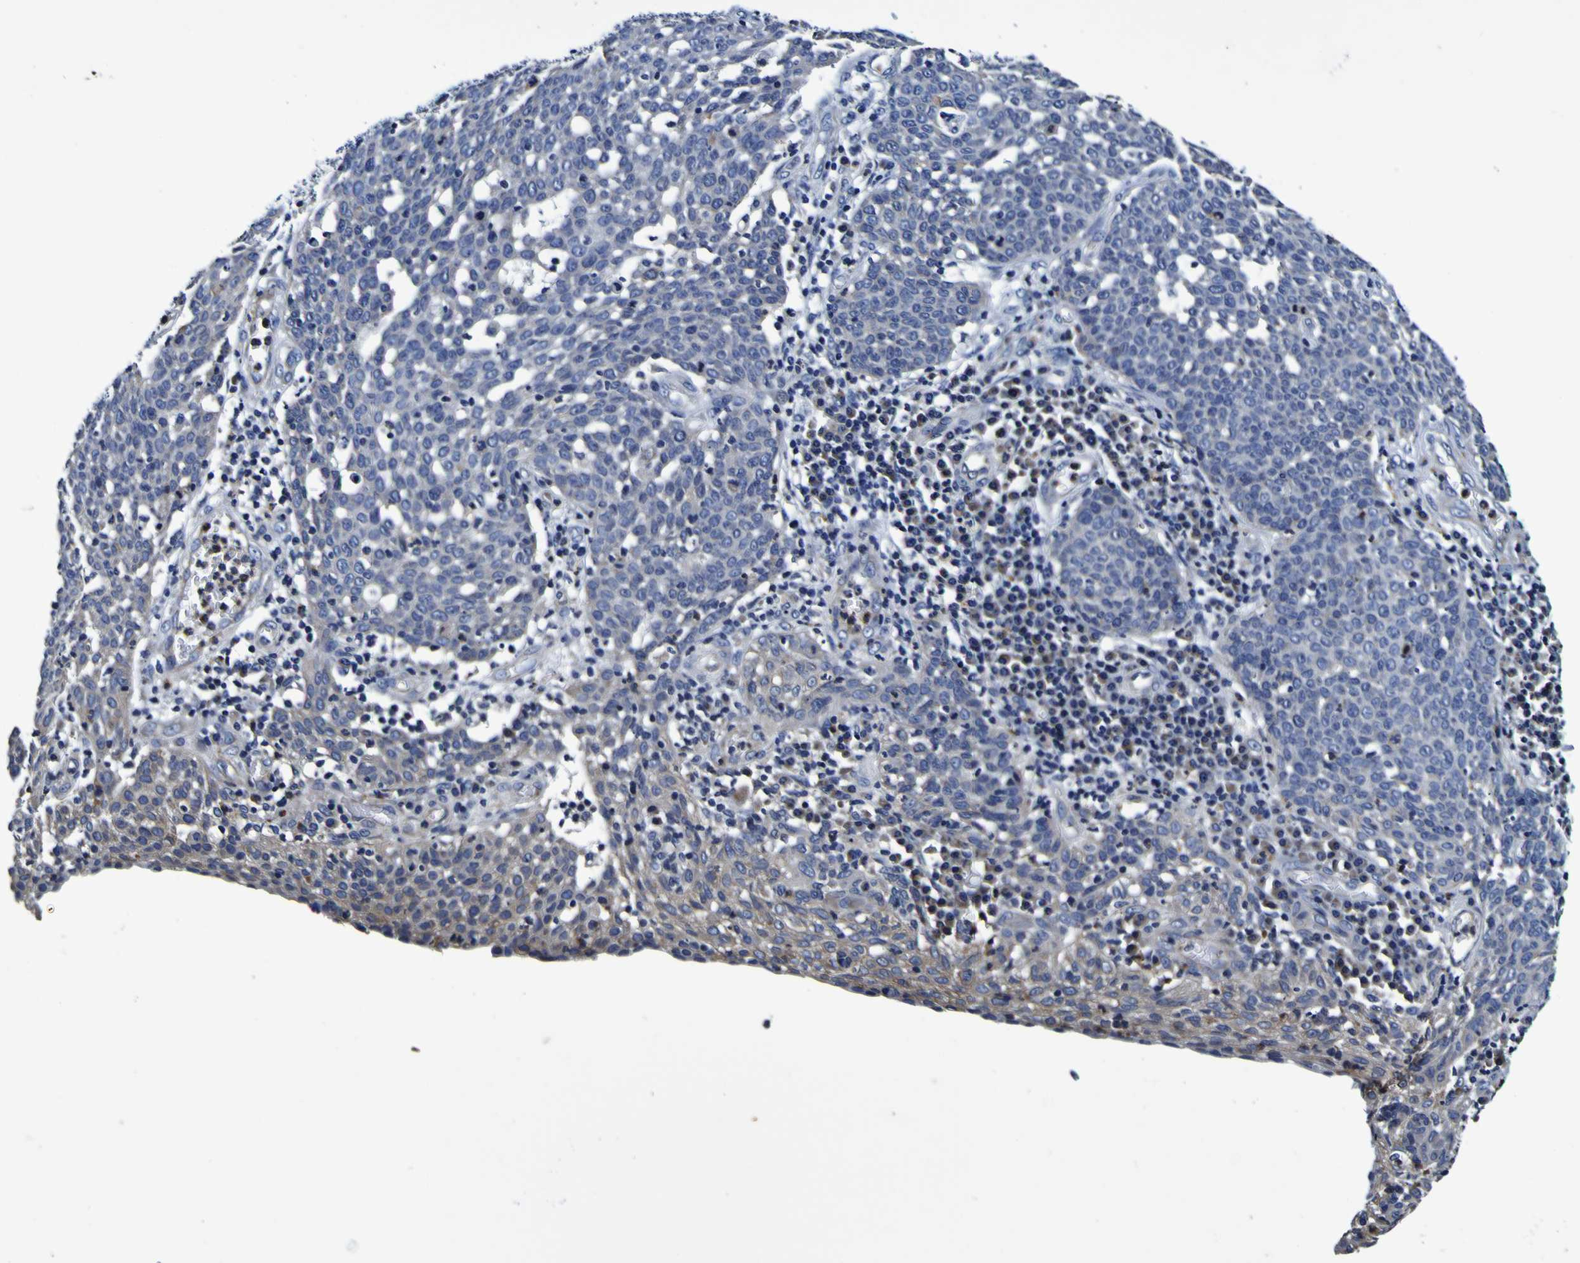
{"staining": {"intensity": "negative", "quantity": "none", "location": "none"}, "tissue": "cervical cancer", "cell_type": "Tumor cells", "image_type": "cancer", "snomed": [{"axis": "morphology", "description": "Squamous cell carcinoma, NOS"}, {"axis": "topography", "description": "Cervix"}], "caption": "There is no significant positivity in tumor cells of cervical cancer.", "gene": "PANK4", "patient": {"sex": "female", "age": 34}}